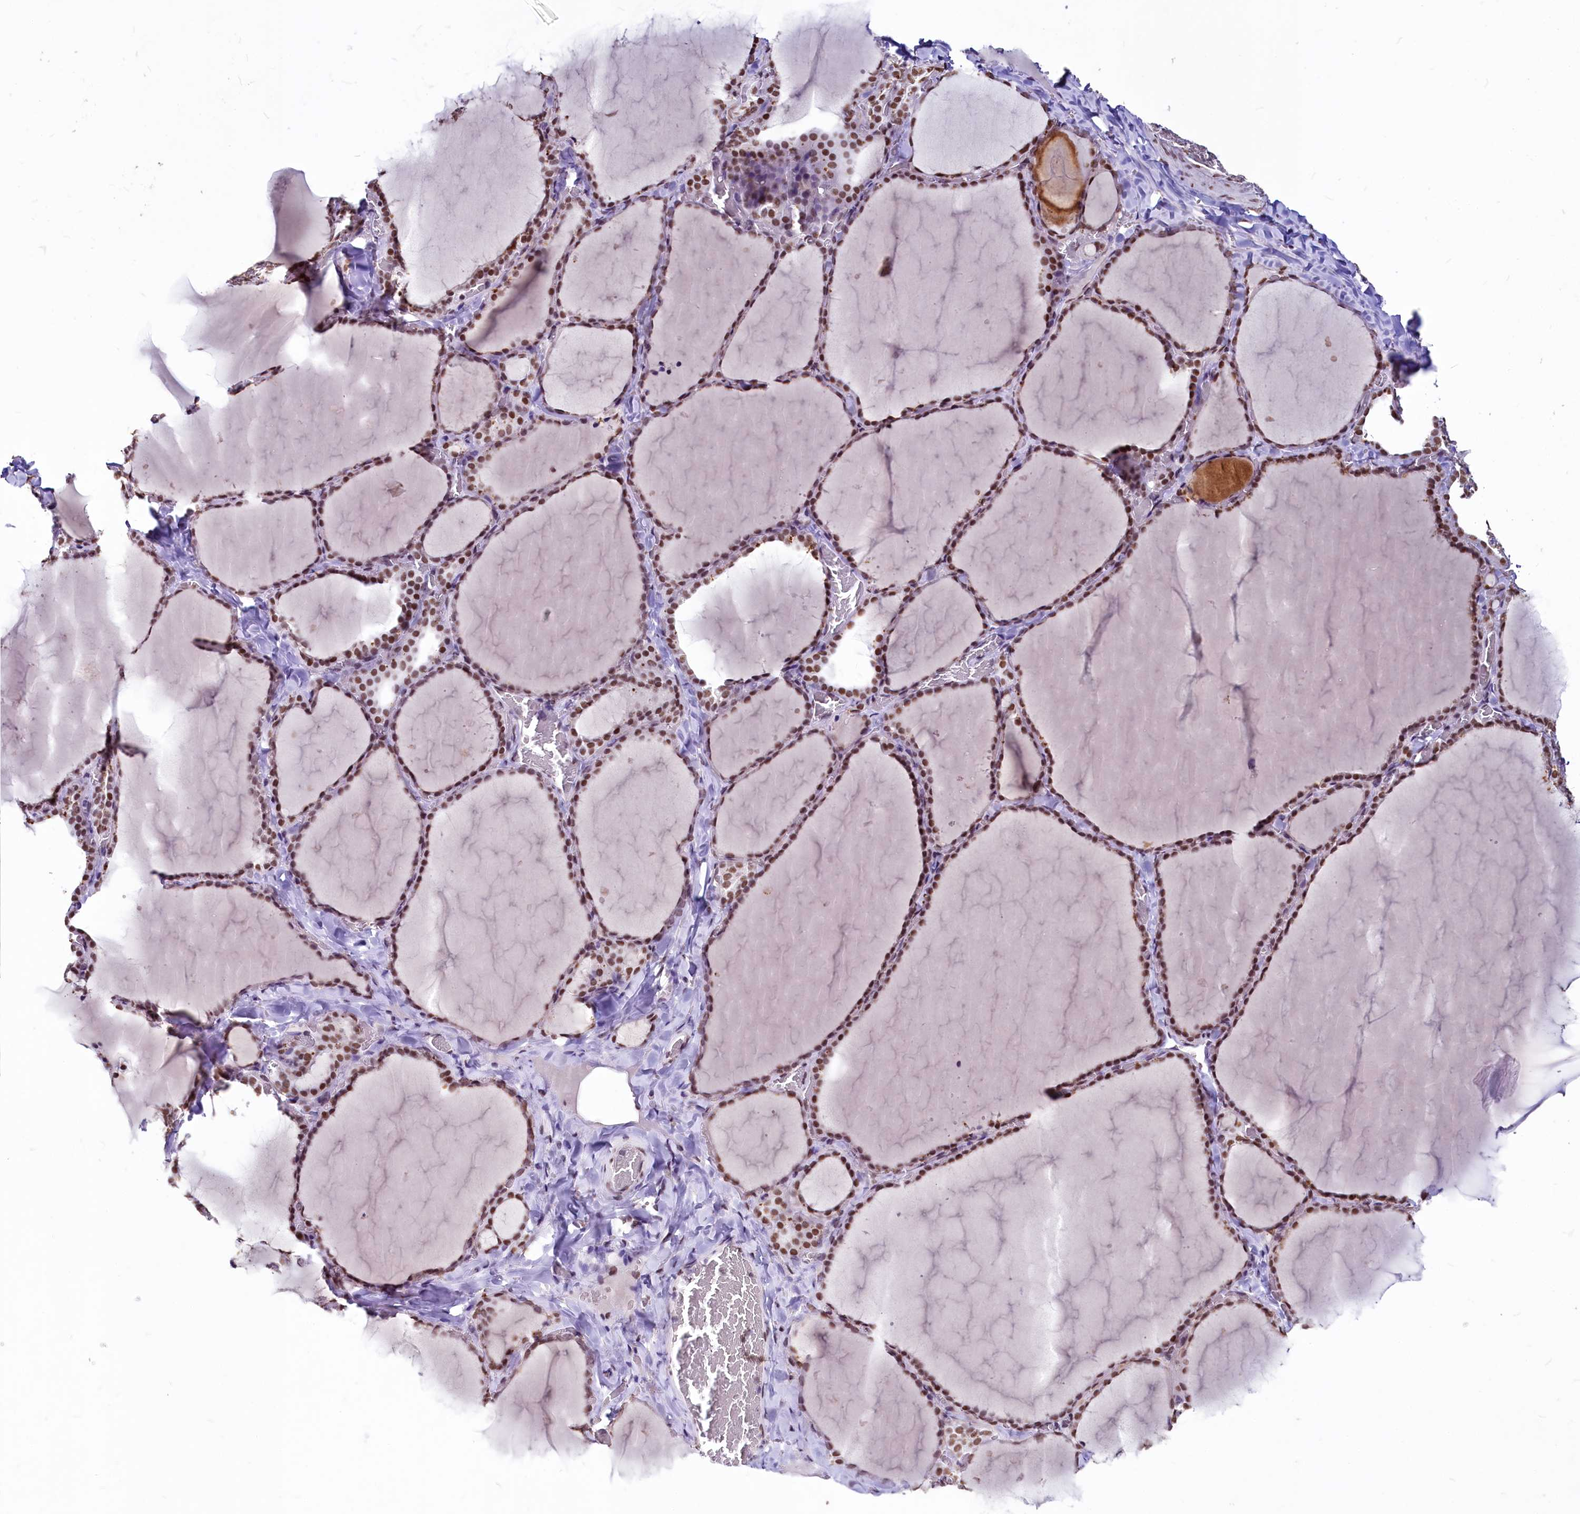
{"staining": {"intensity": "moderate", "quantity": ">75%", "location": "nuclear"}, "tissue": "thyroid gland", "cell_type": "Glandular cells", "image_type": "normal", "snomed": [{"axis": "morphology", "description": "Normal tissue, NOS"}, {"axis": "topography", "description": "Thyroid gland"}], "caption": "This histopathology image reveals immunohistochemistry (IHC) staining of normal thyroid gland, with medium moderate nuclear positivity in about >75% of glandular cells.", "gene": "PARPBP", "patient": {"sex": "female", "age": 22}}